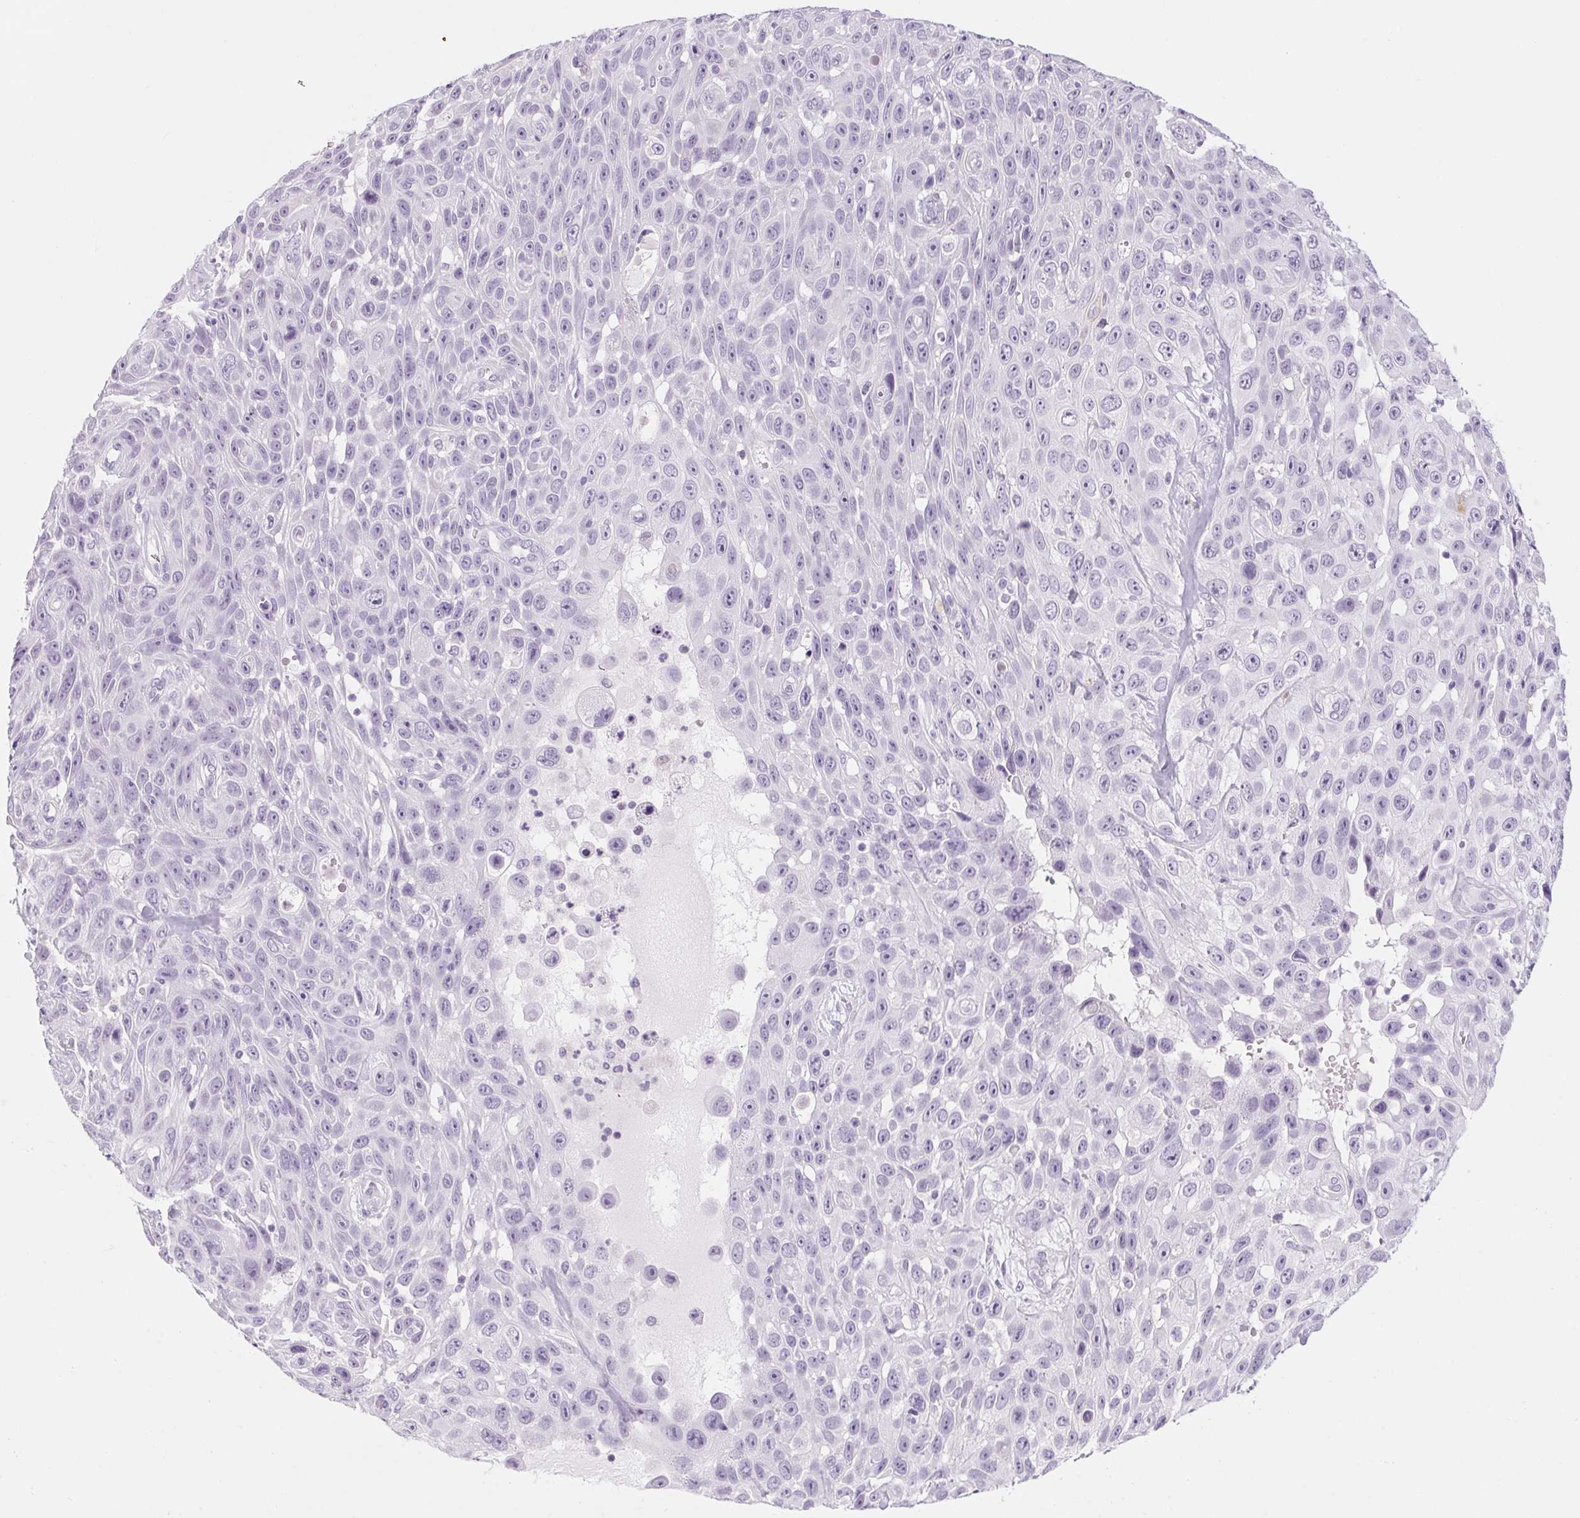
{"staining": {"intensity": "negative", "quantity": "none", "location": "none"}, "tissue": "skin cancer", "cell_type": "Tumor cells", "image_type": "cancer", "snomed": [{"axis": "morphology", "description": "Squamous cell carcinoma, NOS"}, {"axis": "topography", "description": "Skin"}], "caption": "A micrograph of human squamous cell carcinoma (skin) is negative for staining in tumor cells. The staining was performed using DAB to visualize the protein expression in brown, while the nuclei were stained in blue with hematoxylin (Magnification: 20x).", "gene": "RPTN", "patient": {"sex": "male", "age": 82}}